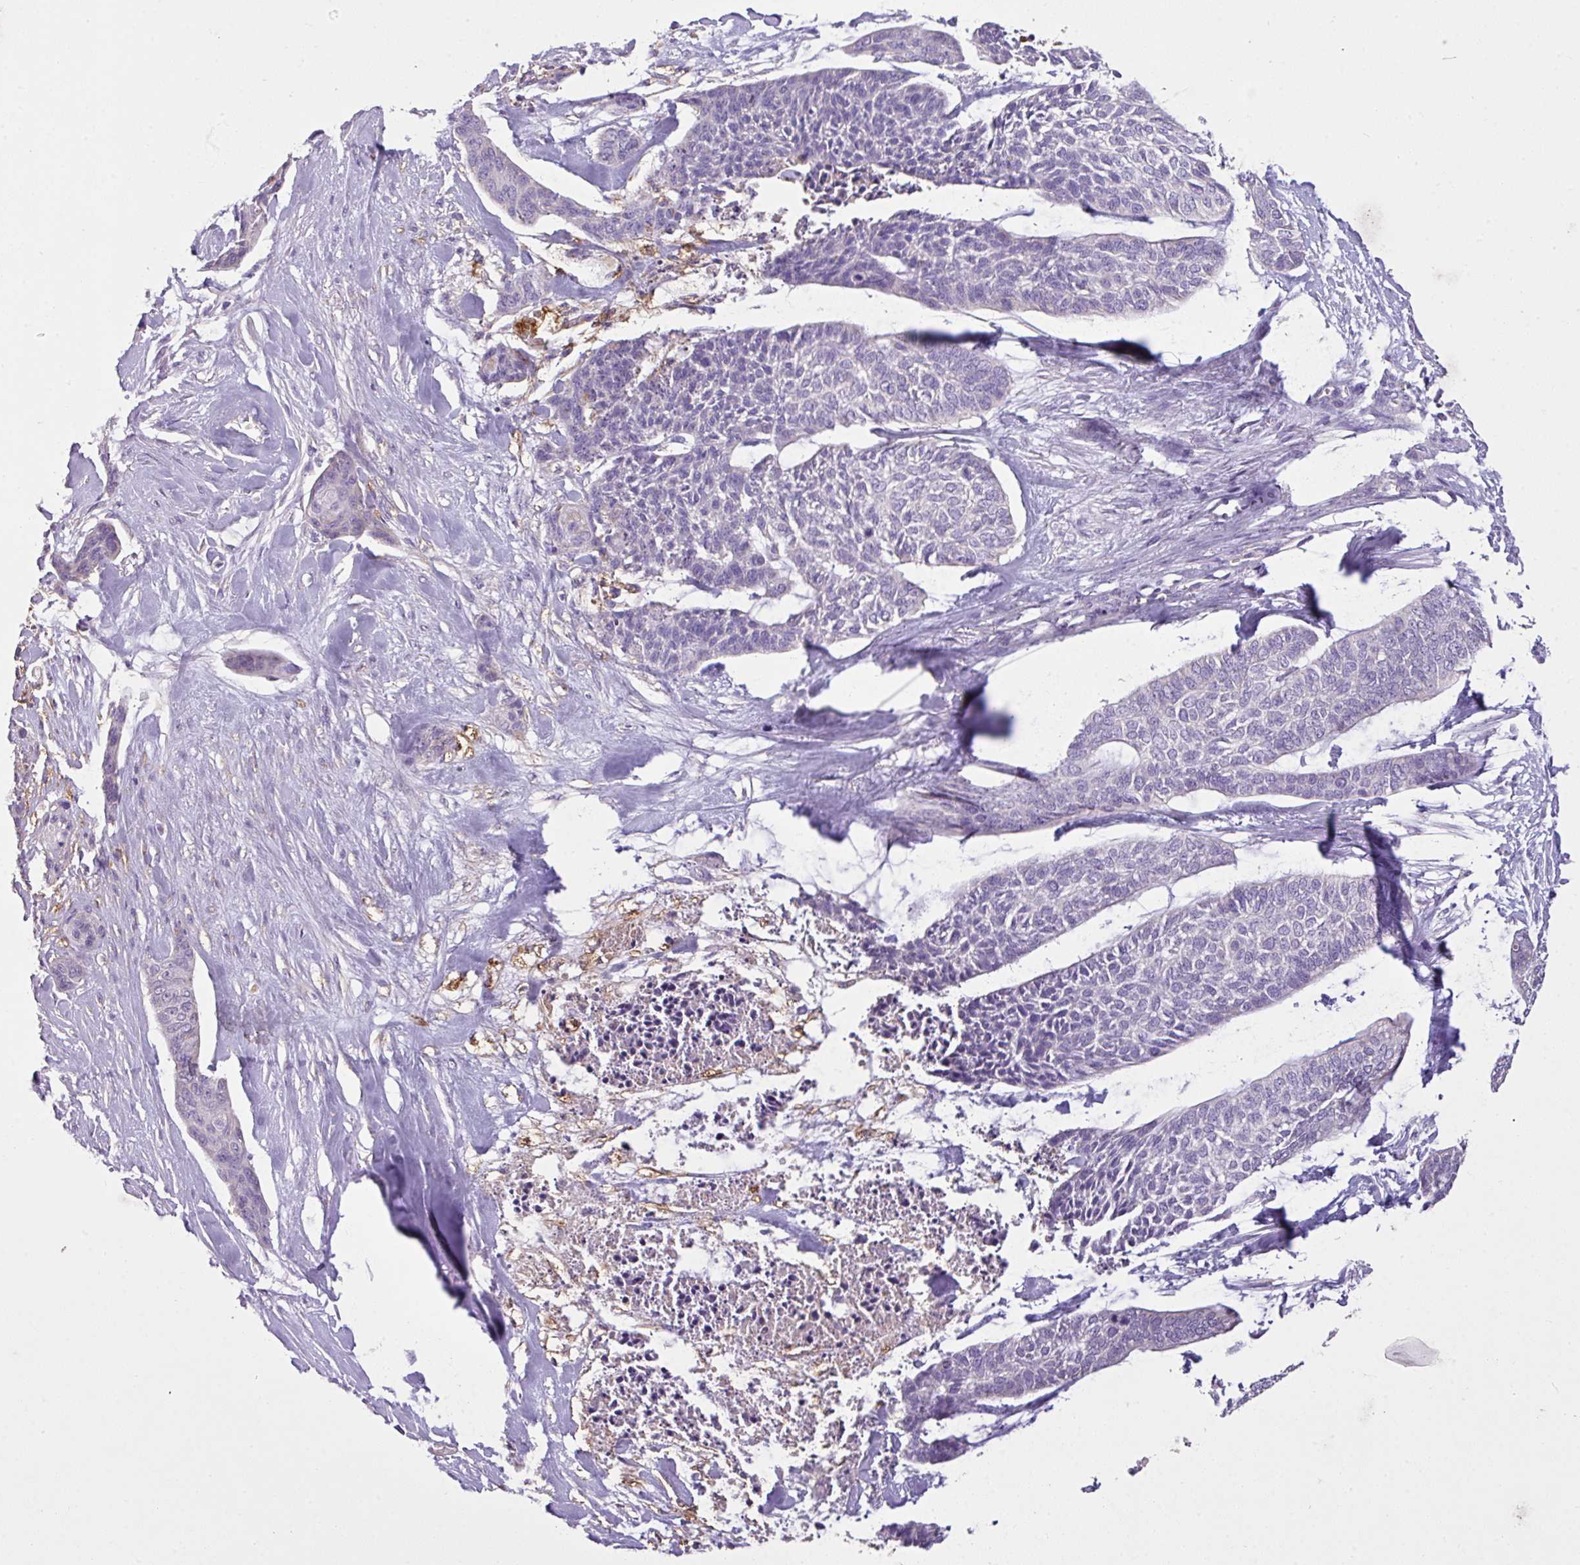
{"staining": {"intensity": "negative", "quantity": "none", "location": "none"}, "tissue": "skin cancer", "cell_type": "Tumor cells", "image_type": "cancer", "snomed": [{"axis": "morphology", "description": "Basal cell carcinoma"}, {"axis": "topography", "description": "Skin"}], "caption": "This is an immunohistochemistry (IHC) histopathology image of human skin cancer (basal cell carcinoma). There is no staining in tumor cells.", "gene": "OR6C6", "patient": {"sex": "female", "age": 64}}